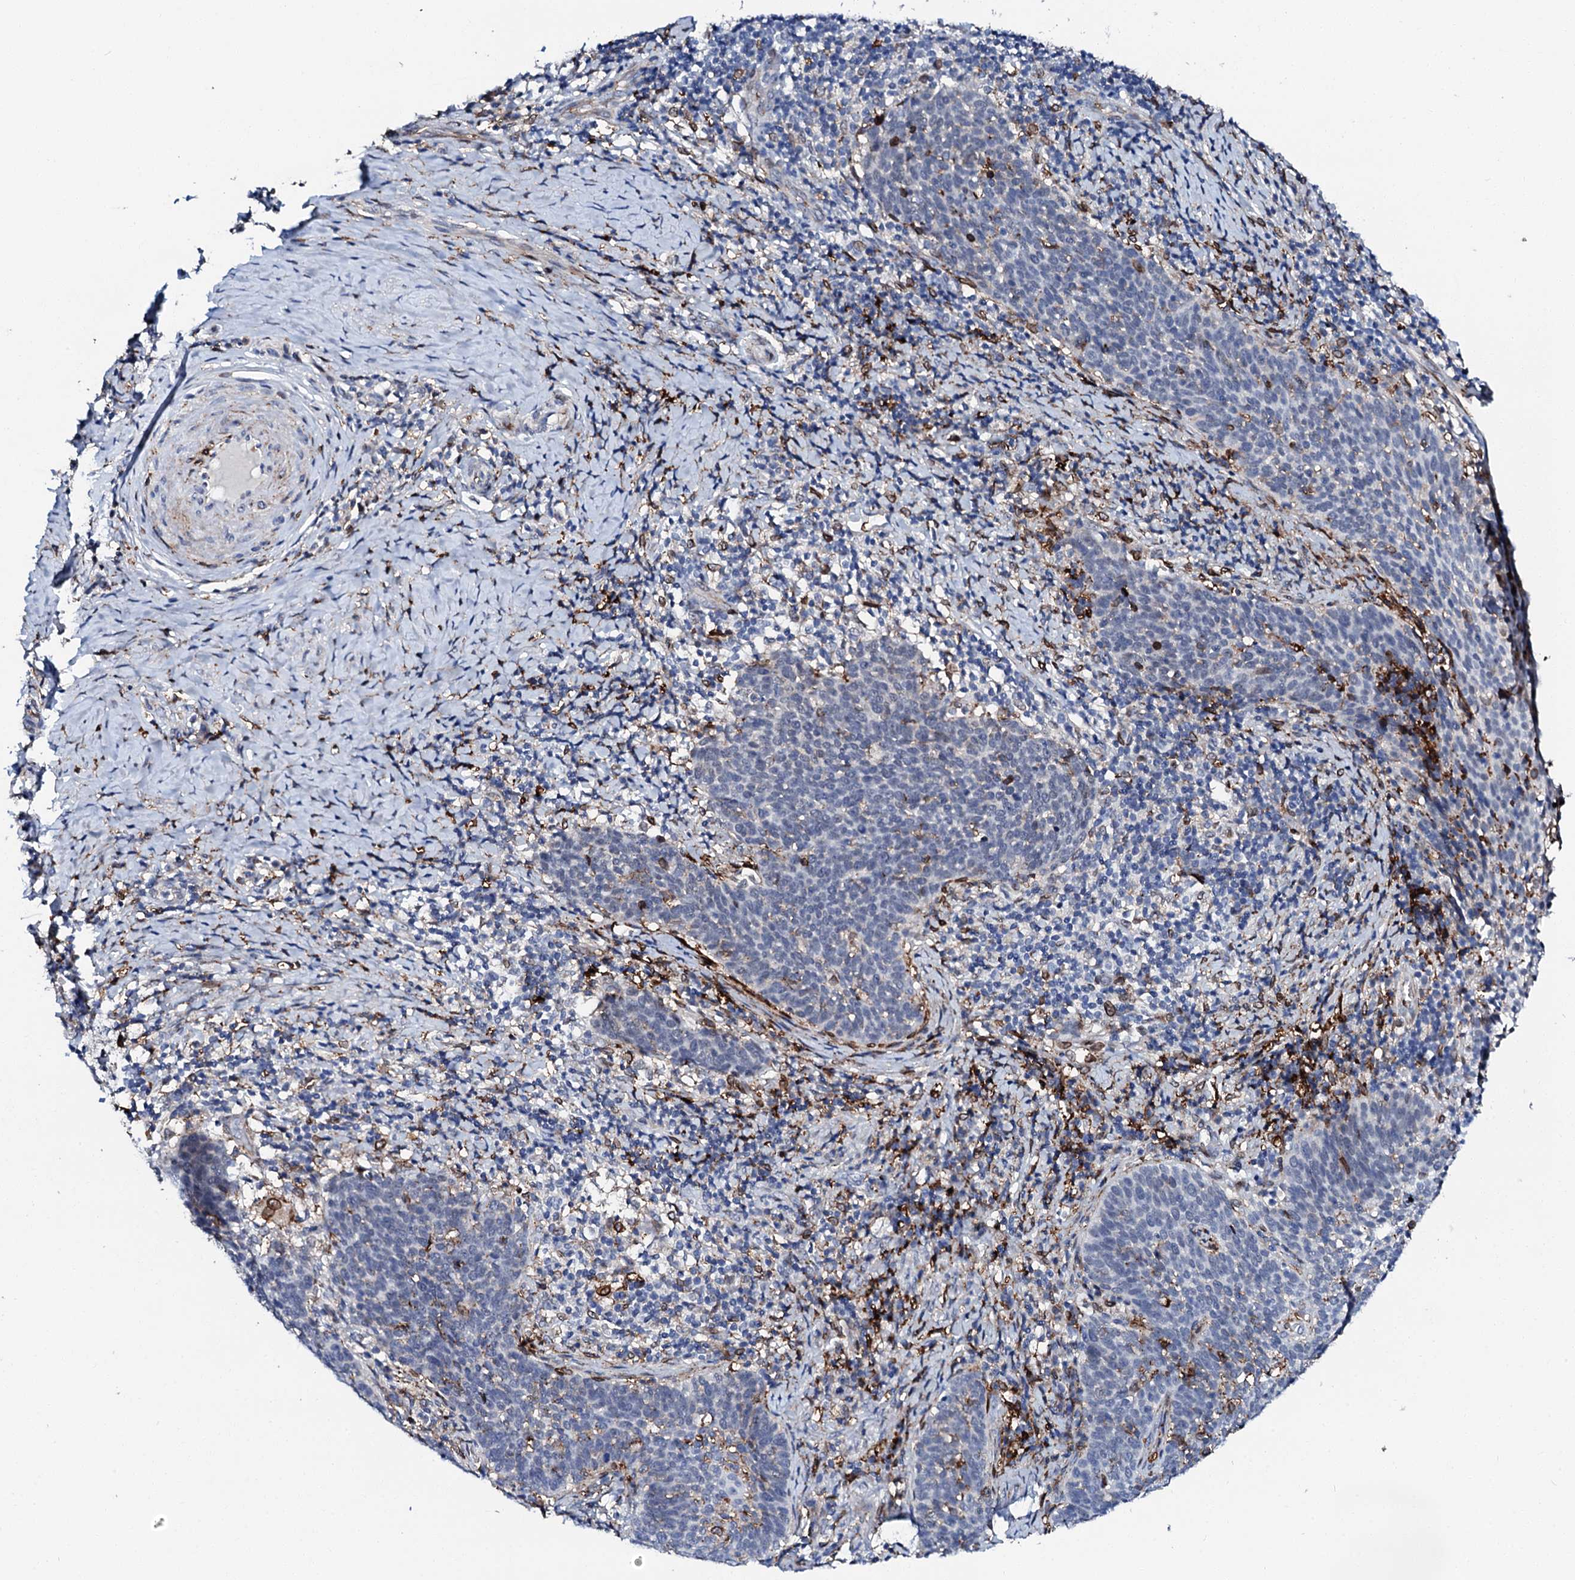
{"staining": {"intensity": "negative", "quantity": "none", "location": "none"}, "tissue": "cervical cancer", "cell_type": "Tumor cells", "image_type": "cancer", "snomed": [{"axis": "morphology", "description": "Normal tissue, NOS"}, {"axis": "morphology", "description": "Squamous cell carcinoma, NOS"}, {"axis": "topography", "description": "Cervix"}], "caption": "This histopathology image is of squamous cell carcinoma (cervical) stained with IHC to label a protein in brown with the nuclei are counter-stained blue. There is no staining in tumor cells.", "gene": "MED13L", "patient": {"sex": "female", "age": 39}}